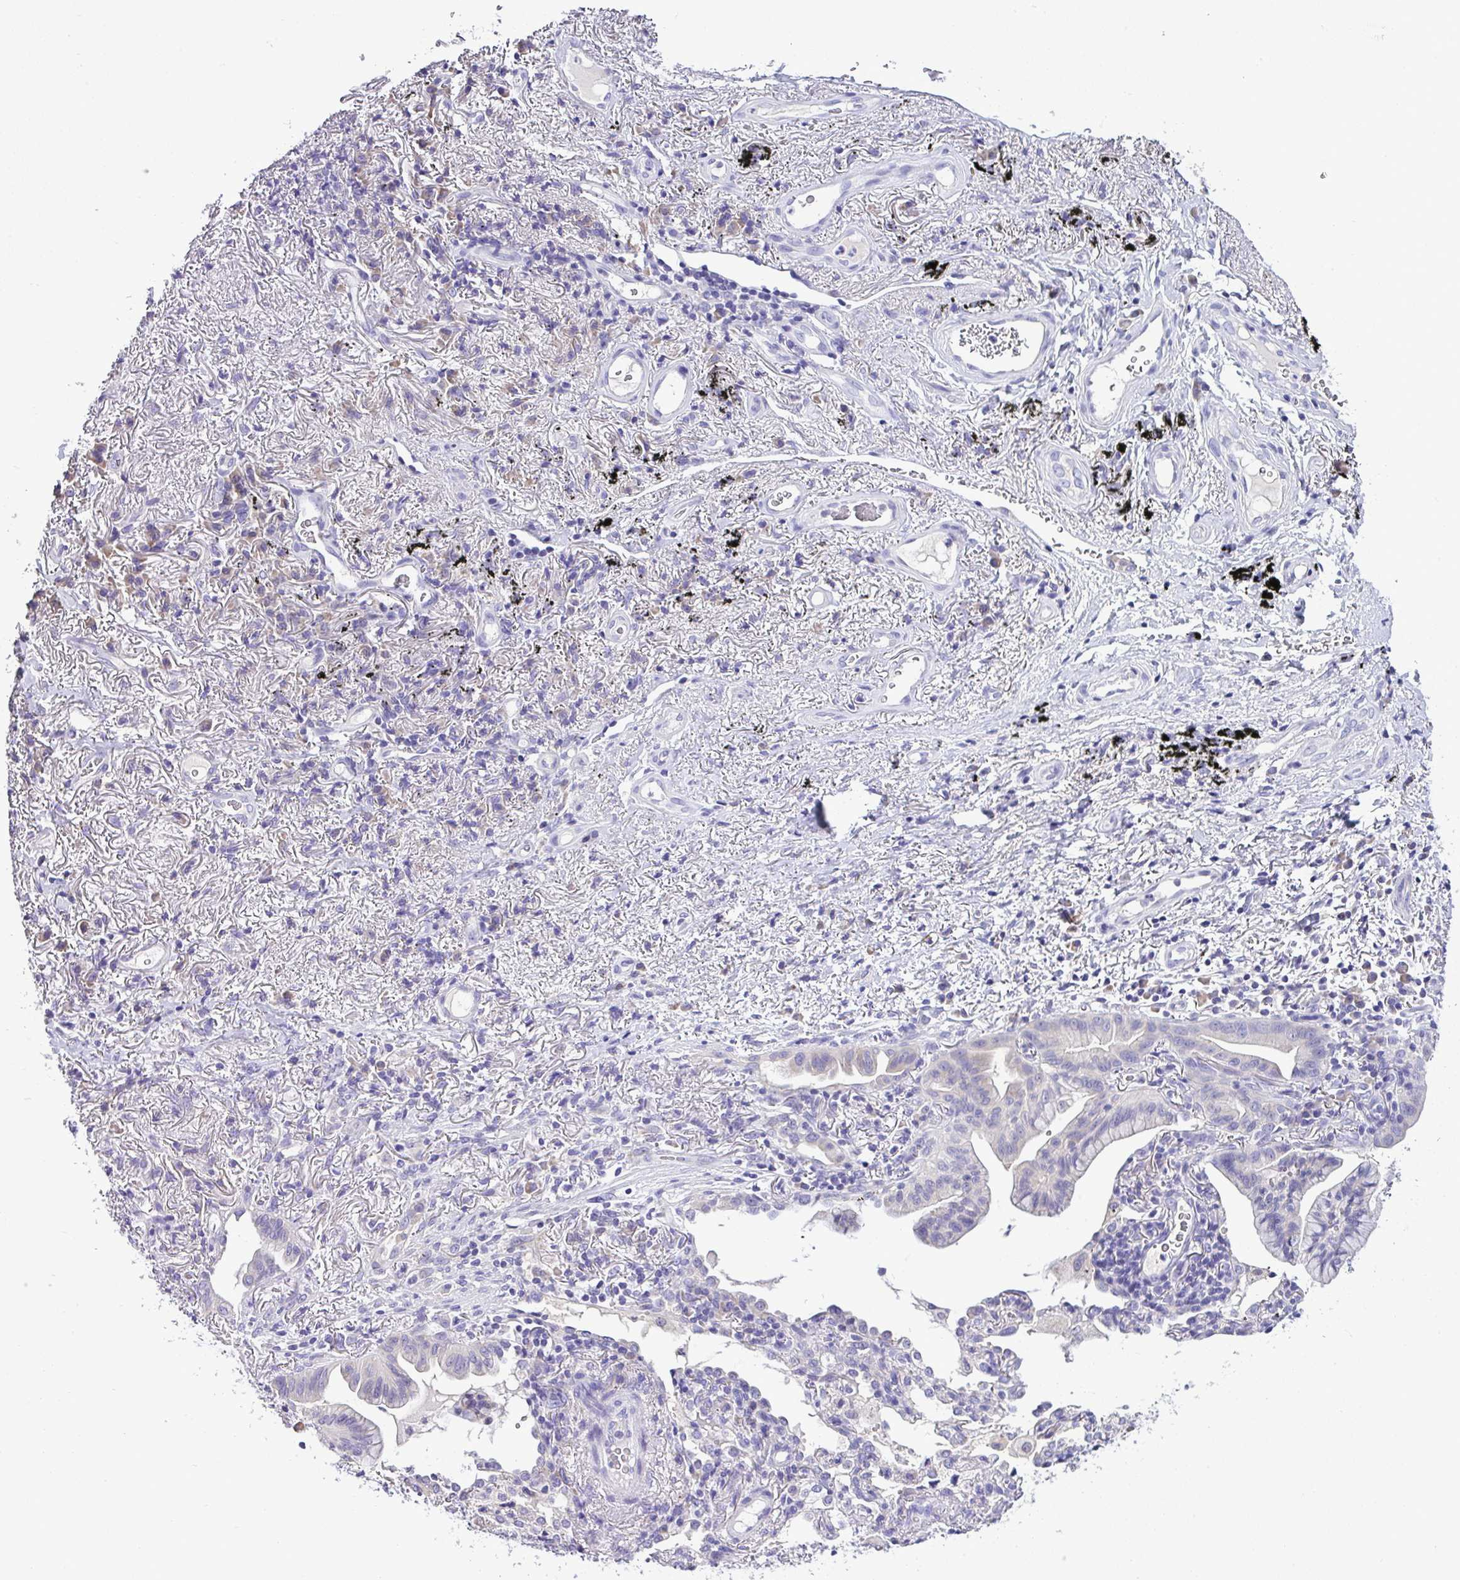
{"staining": {"intensity": "negative", "quantity": "none", "location": "none"}, "tissue": "lung cancer", "cell_type": "Tumor cells", "image_type": "cancer", "snomed": [{"axis": "morphology", "description": "Adenocarcinoma, NOS"}, {"axis": "topography", "description": "Lung"}], "caption": "Immunohistochemical staining of human lung adenocarcinoma shows no significant positivity in tumor cells.", "gene": "ST8SIA2", "patient": {"sex": "male", "age": 77}}